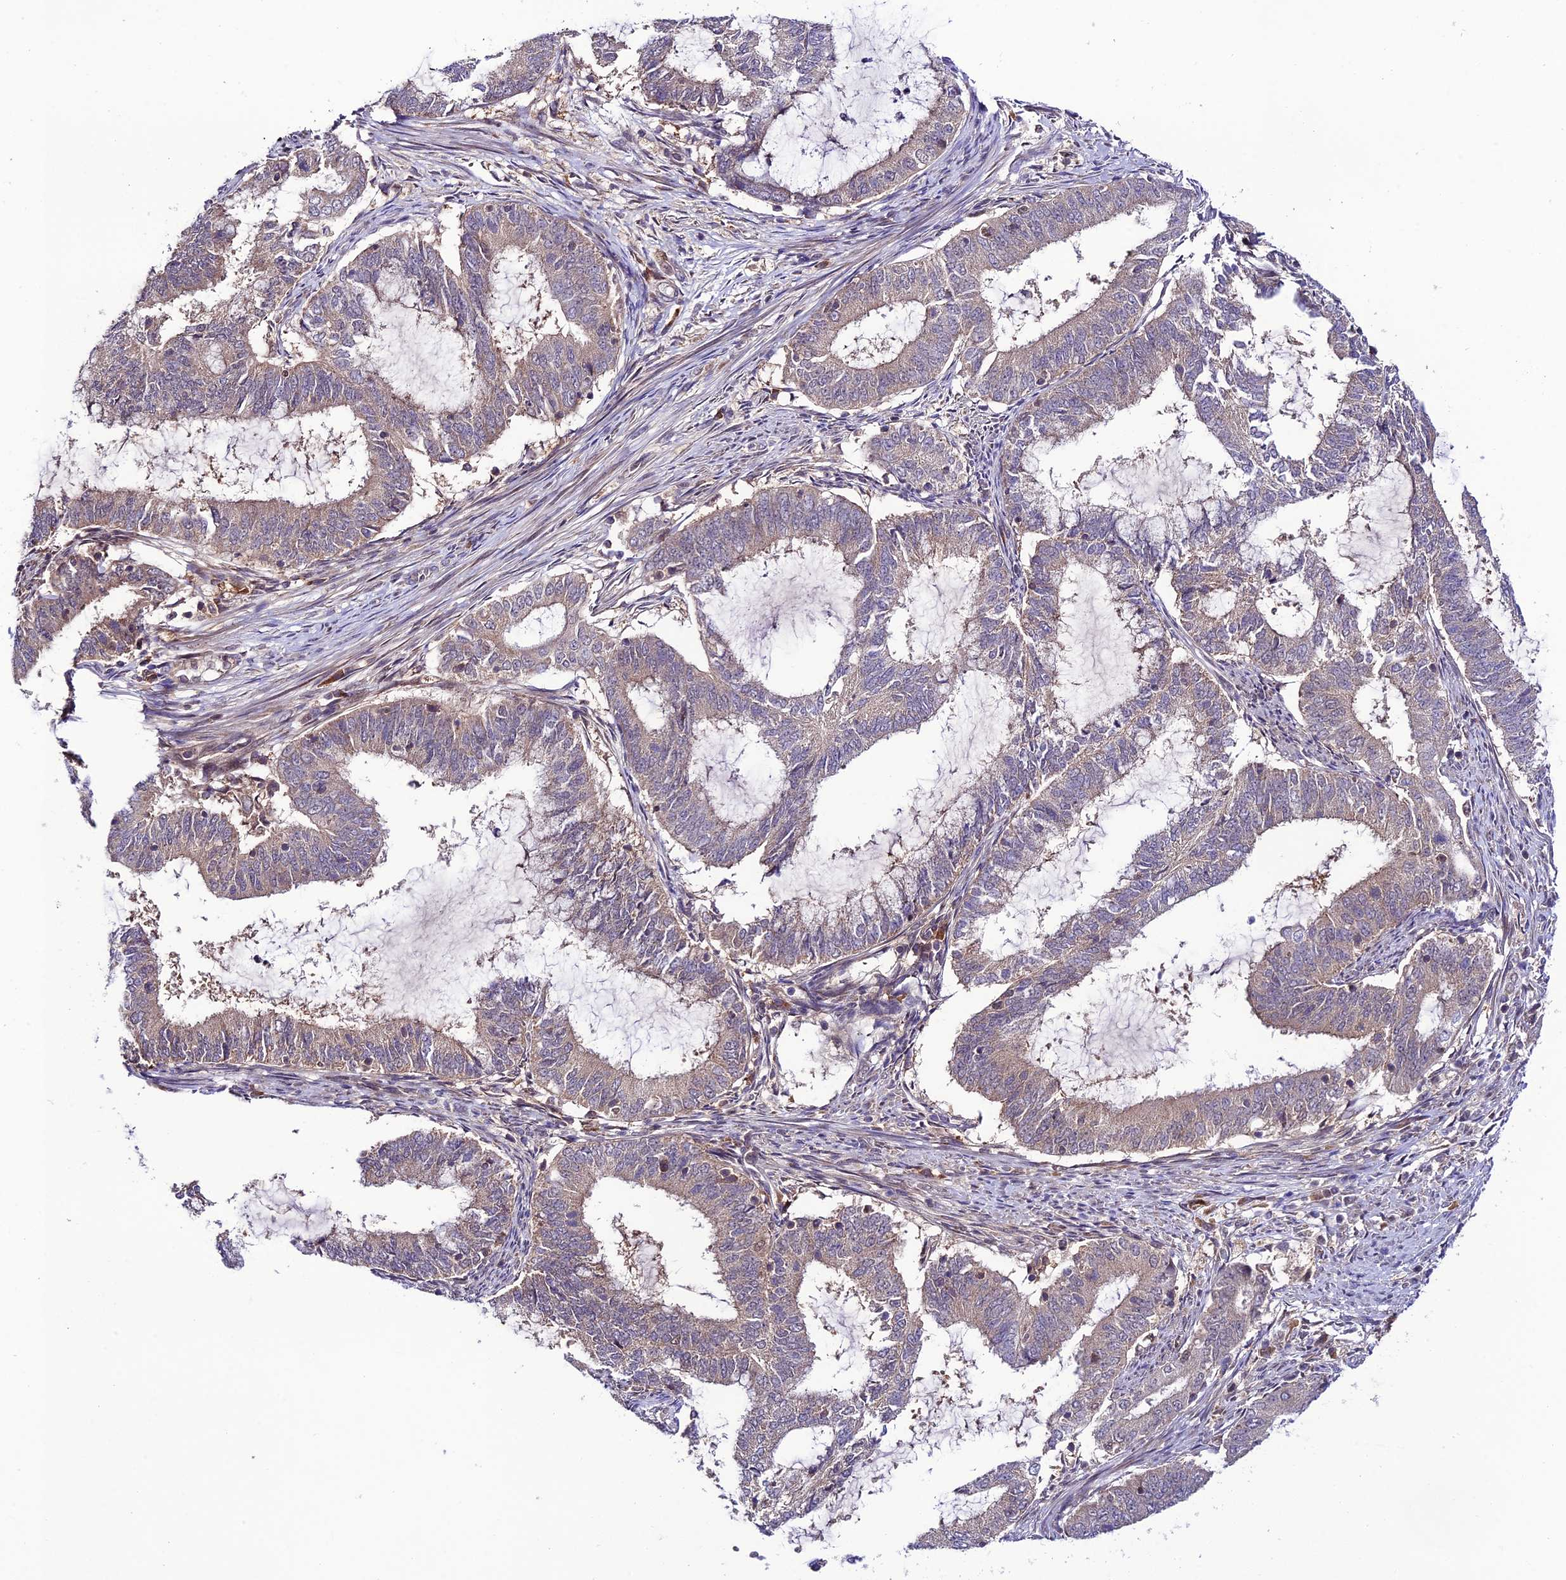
{"staining": {"intensity": "negative", "quantity": "none", "location": "none"}, "tissue": "endometrial cancer", "cell_type": "Tumor cells", "image_type": "cancer", "snomed": [{"axis": "morphology", "description": "Adenocarcinoma, NOS"}, {"axis": "topography", "description": "Endometrium"}], "caption": "Immunohistochemistry photomicrograph of human endometrial cancer (adenocarcinoma) stained for a protein (brown), which exhibits no expression in tumor cells. (DAB (3,3'-diaminobenzidine) IHC with hematoxylin counter stain).", "gene": "TRIM40", "patient": {"sex": "female", "age": 51}}